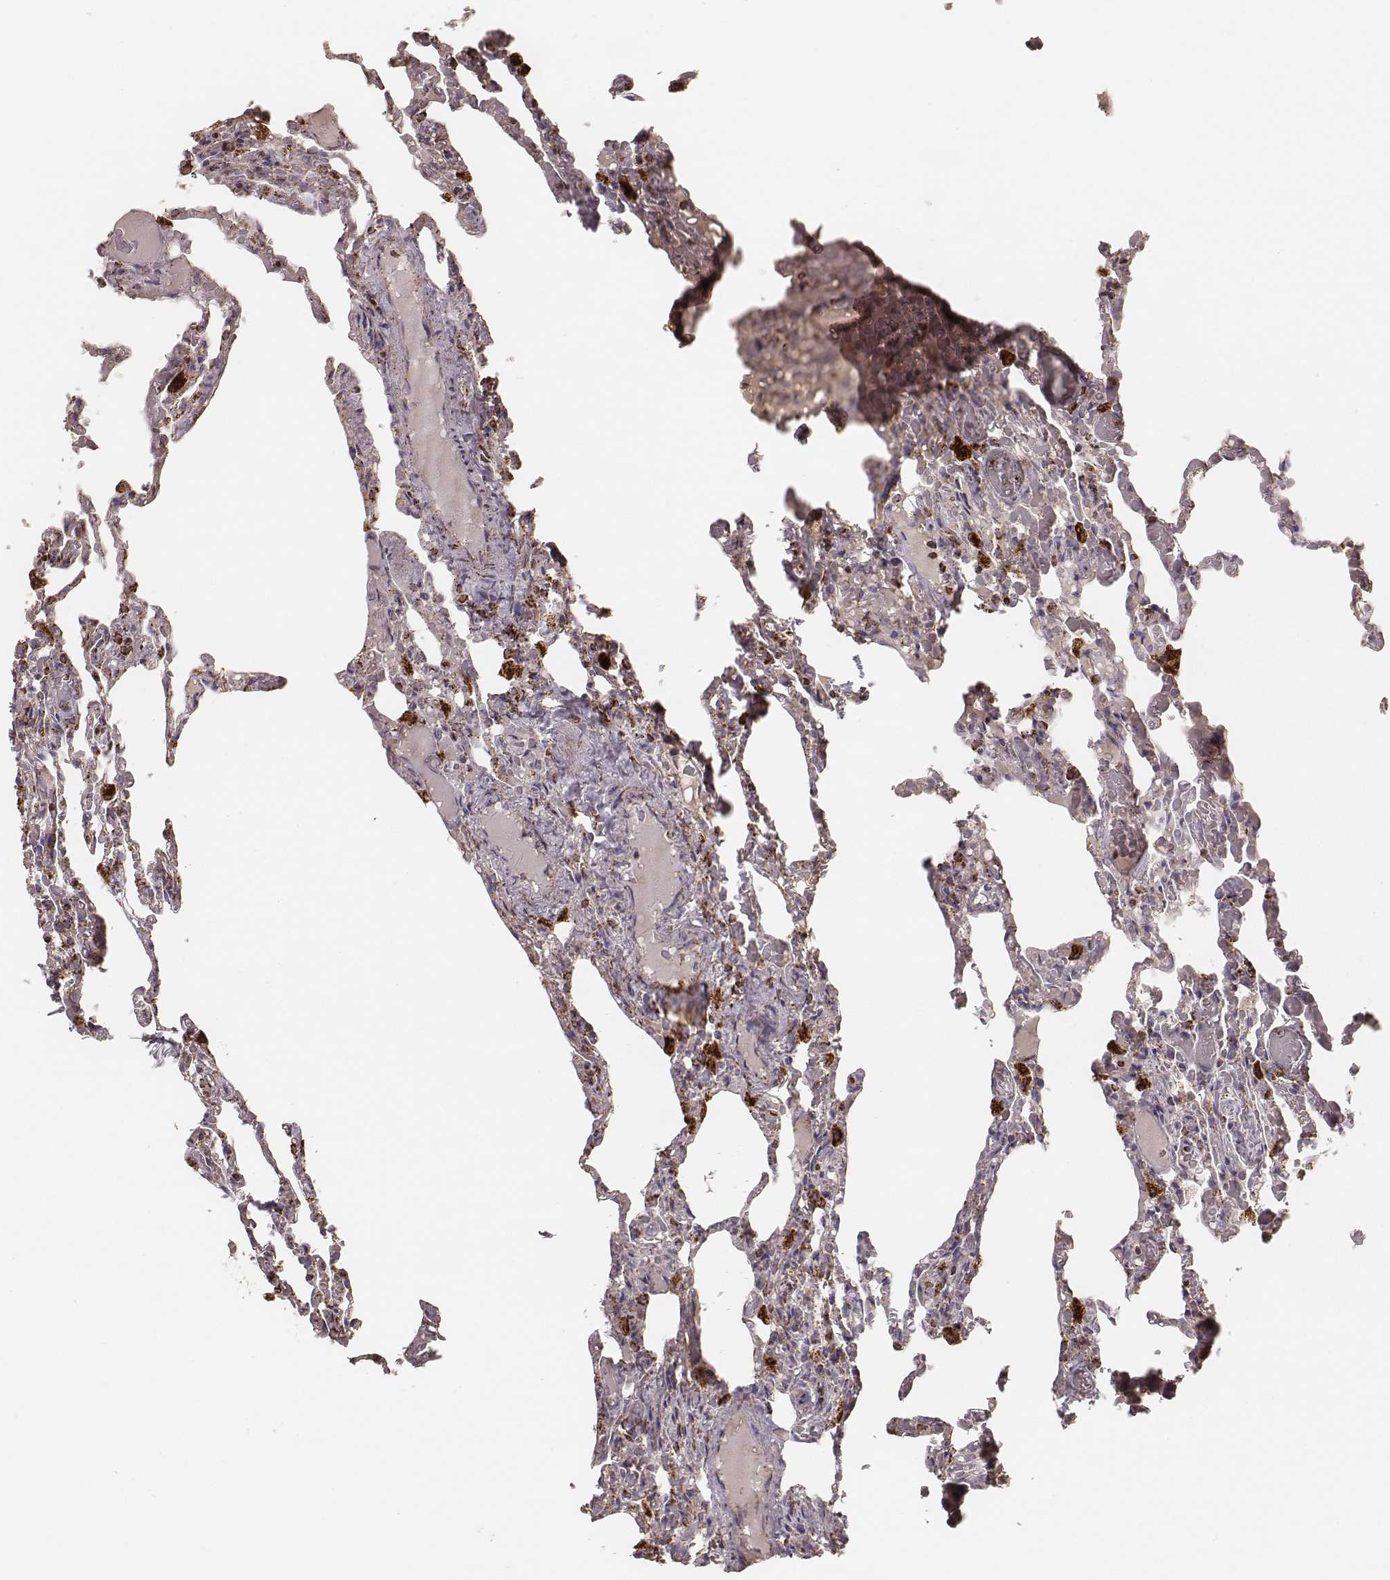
{"staining": {"intensity": "moderate", "quantity": ">75%", "location": "cytoplasmic/membranous"}, "tissue": "lung", "cell_type": "Alveolar cells", "image_type": "normal", "snomed": [{"axis": "morphology", "description": "Normal tissue, NOS"}, {"axis": "topography", "description": "Lung"}], "caption": "High-power microscopy captured an immunohistochemistry (IHC) photomicrograph of unremarkable lung, revealing moderate cytoplasmic/membranous positivity in about >75% of alveolar cells.", "gene": "CS", "patient": {"sex": "female", "age": 43}}